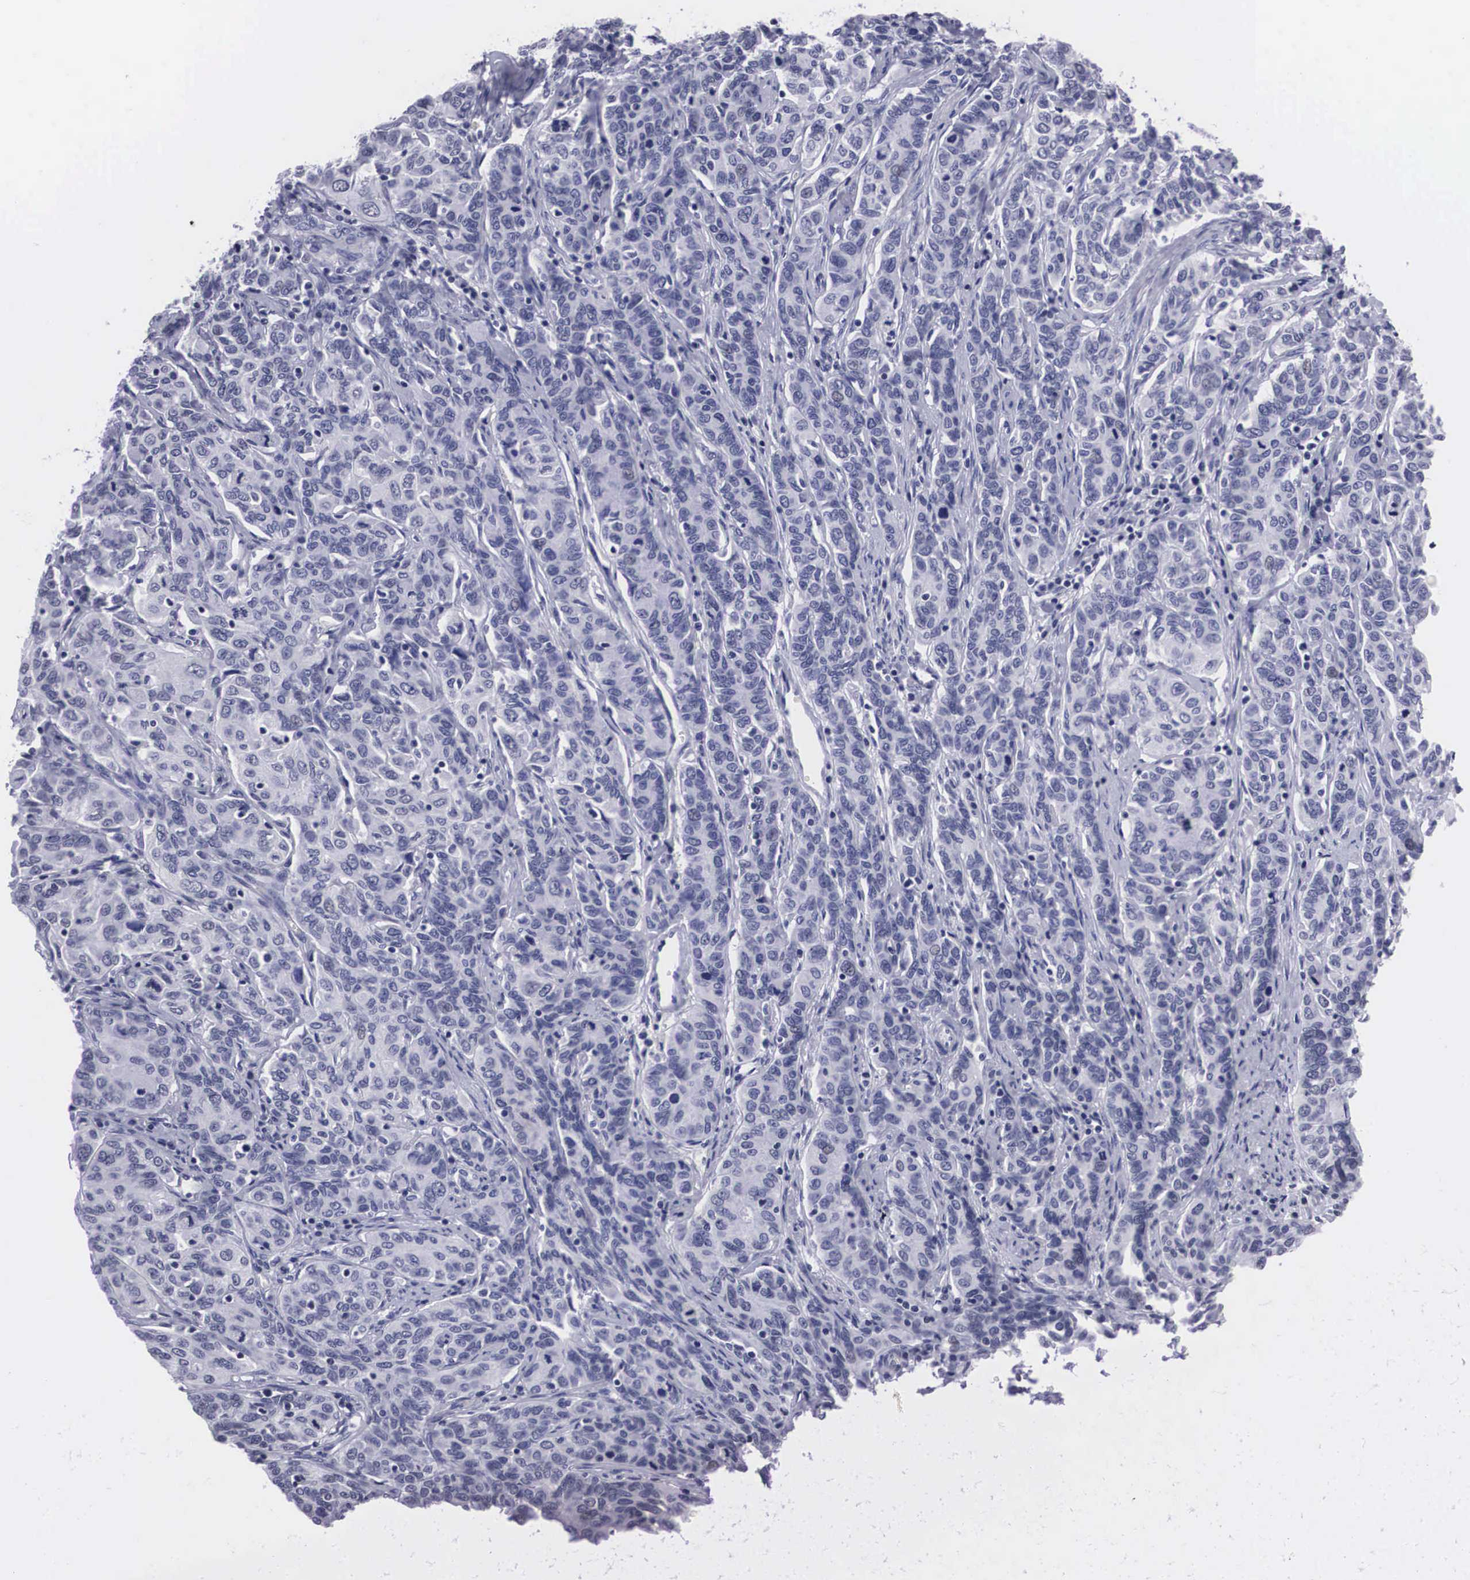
{"staining": {"intensity": "negative", "quantity": "none", "location": "none"}, "tissue": "cervical cancer", "cell_type": "Tumor cells", "image_type": "cancer", "snomed": [{"axis": "morphology", "description": "Squamous cell carcinoma, NOS"}, {"axis": "topography", "description": "Cervix"}], "caption": "Human squamous cell carcinoma (cervical) stained for a protein using immunohistochemistry demonstrates no expression in tumor cells.", "gene": "C22orf31", "patient": {"sex": "female", "age": 38}}